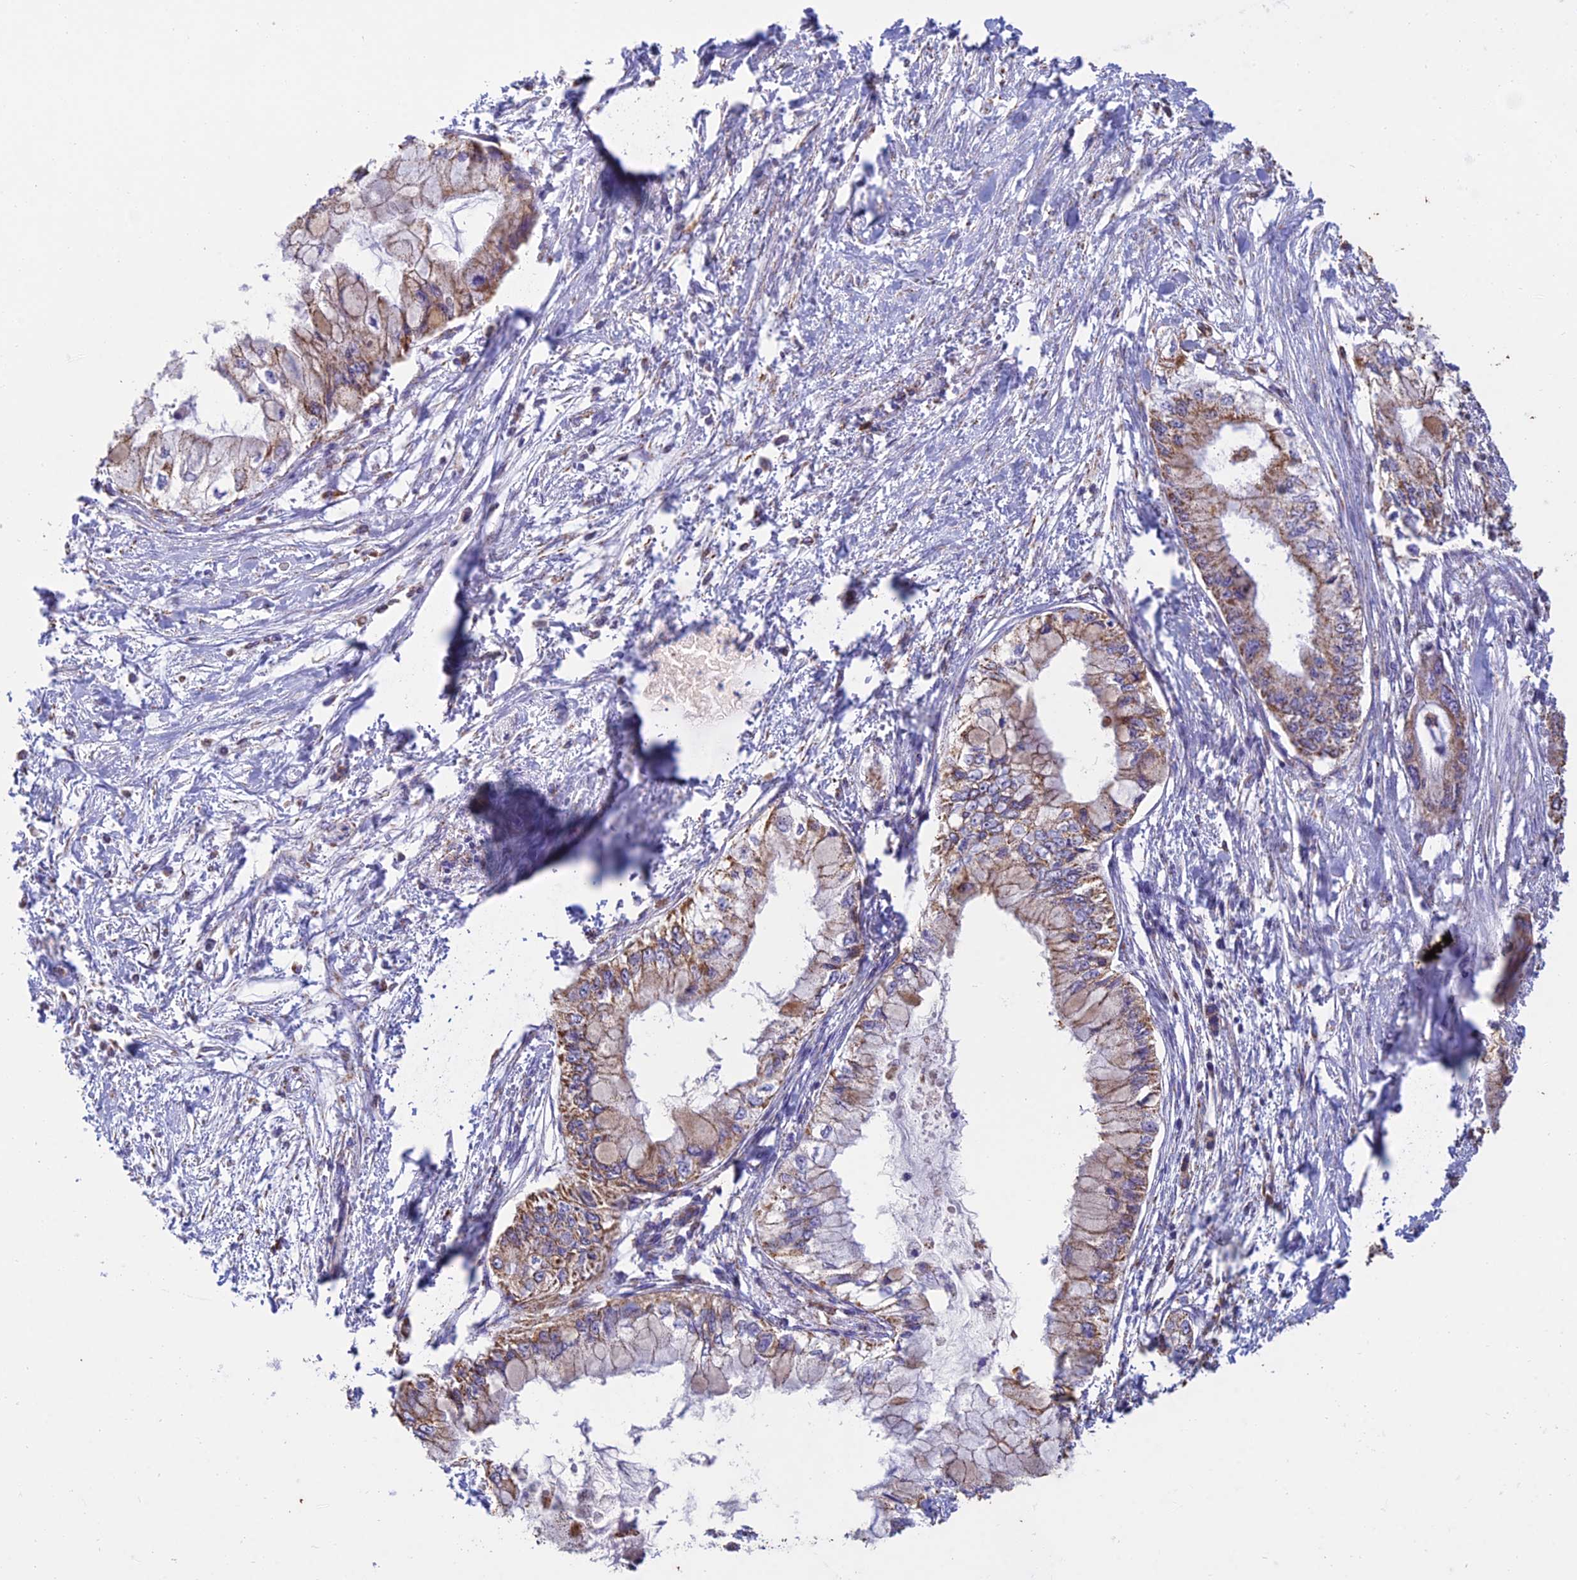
{"staining": {"intensity": "moderate", "quantity": "25%-75%", "location": "cytoplasmic/membranous"}, "tissue": "pancreatic cancer", "cell_type": "Tumor cells", "image_type": "cancer", "snomed": [{"axis": "morphology", "description": "Adenocarcinoma, NOS"}, {"axis": "topography", "description": "Pancreas"}], "caption": "IHC of pancreatic adenocarcinoma shows medium levels of moderate cytoplasmic/membranous staining in approximately 25%-75% of tumor cells.", "gene": "OR2W3", "patient": {"sex": "male", "age": 48}}